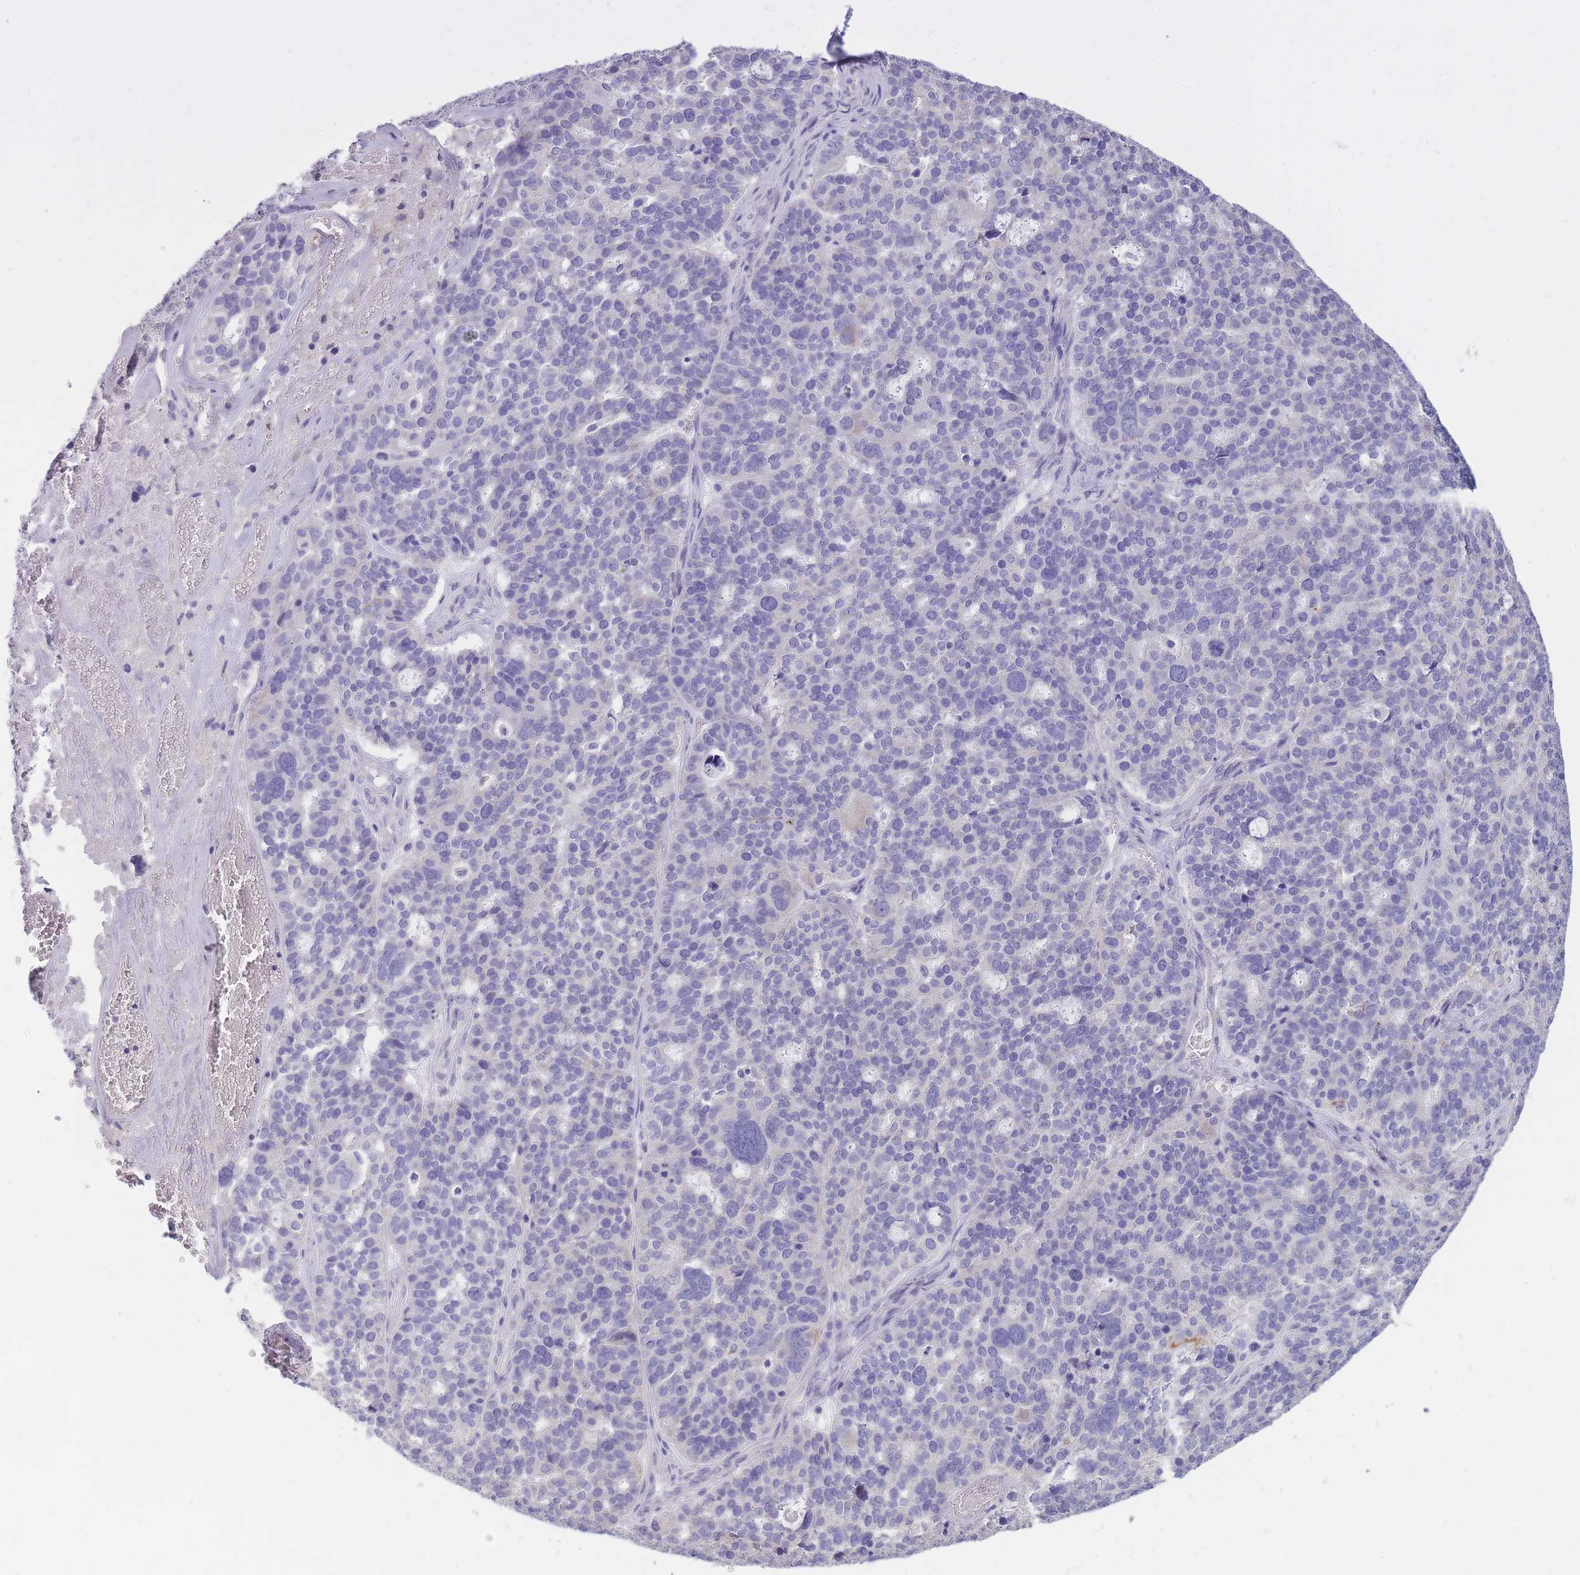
{"staining": {"intensity": "negative", "quantity": "none", "location": "none"}, "tissue": "ovarian cancer", "cell_type": "Tumor cells", "image_type": "cancer", "snomed": [{"axis": "morphology", "description": "Cystadenocarcinoma, serous, NOS"}, {"axis": "topography", "description": "Ovary"}], "caption": "Image shows no significant protein staining in tumor cells of ovarian cancer (serous cystadenocarcinoma). (Brightfield microscopy of DAB (3,3'-diaminobenzidine) immunohistochemistry (IHC) at high magnification).", "gene": "RNF170", "patient": {"sex": "female", "age": 59}}